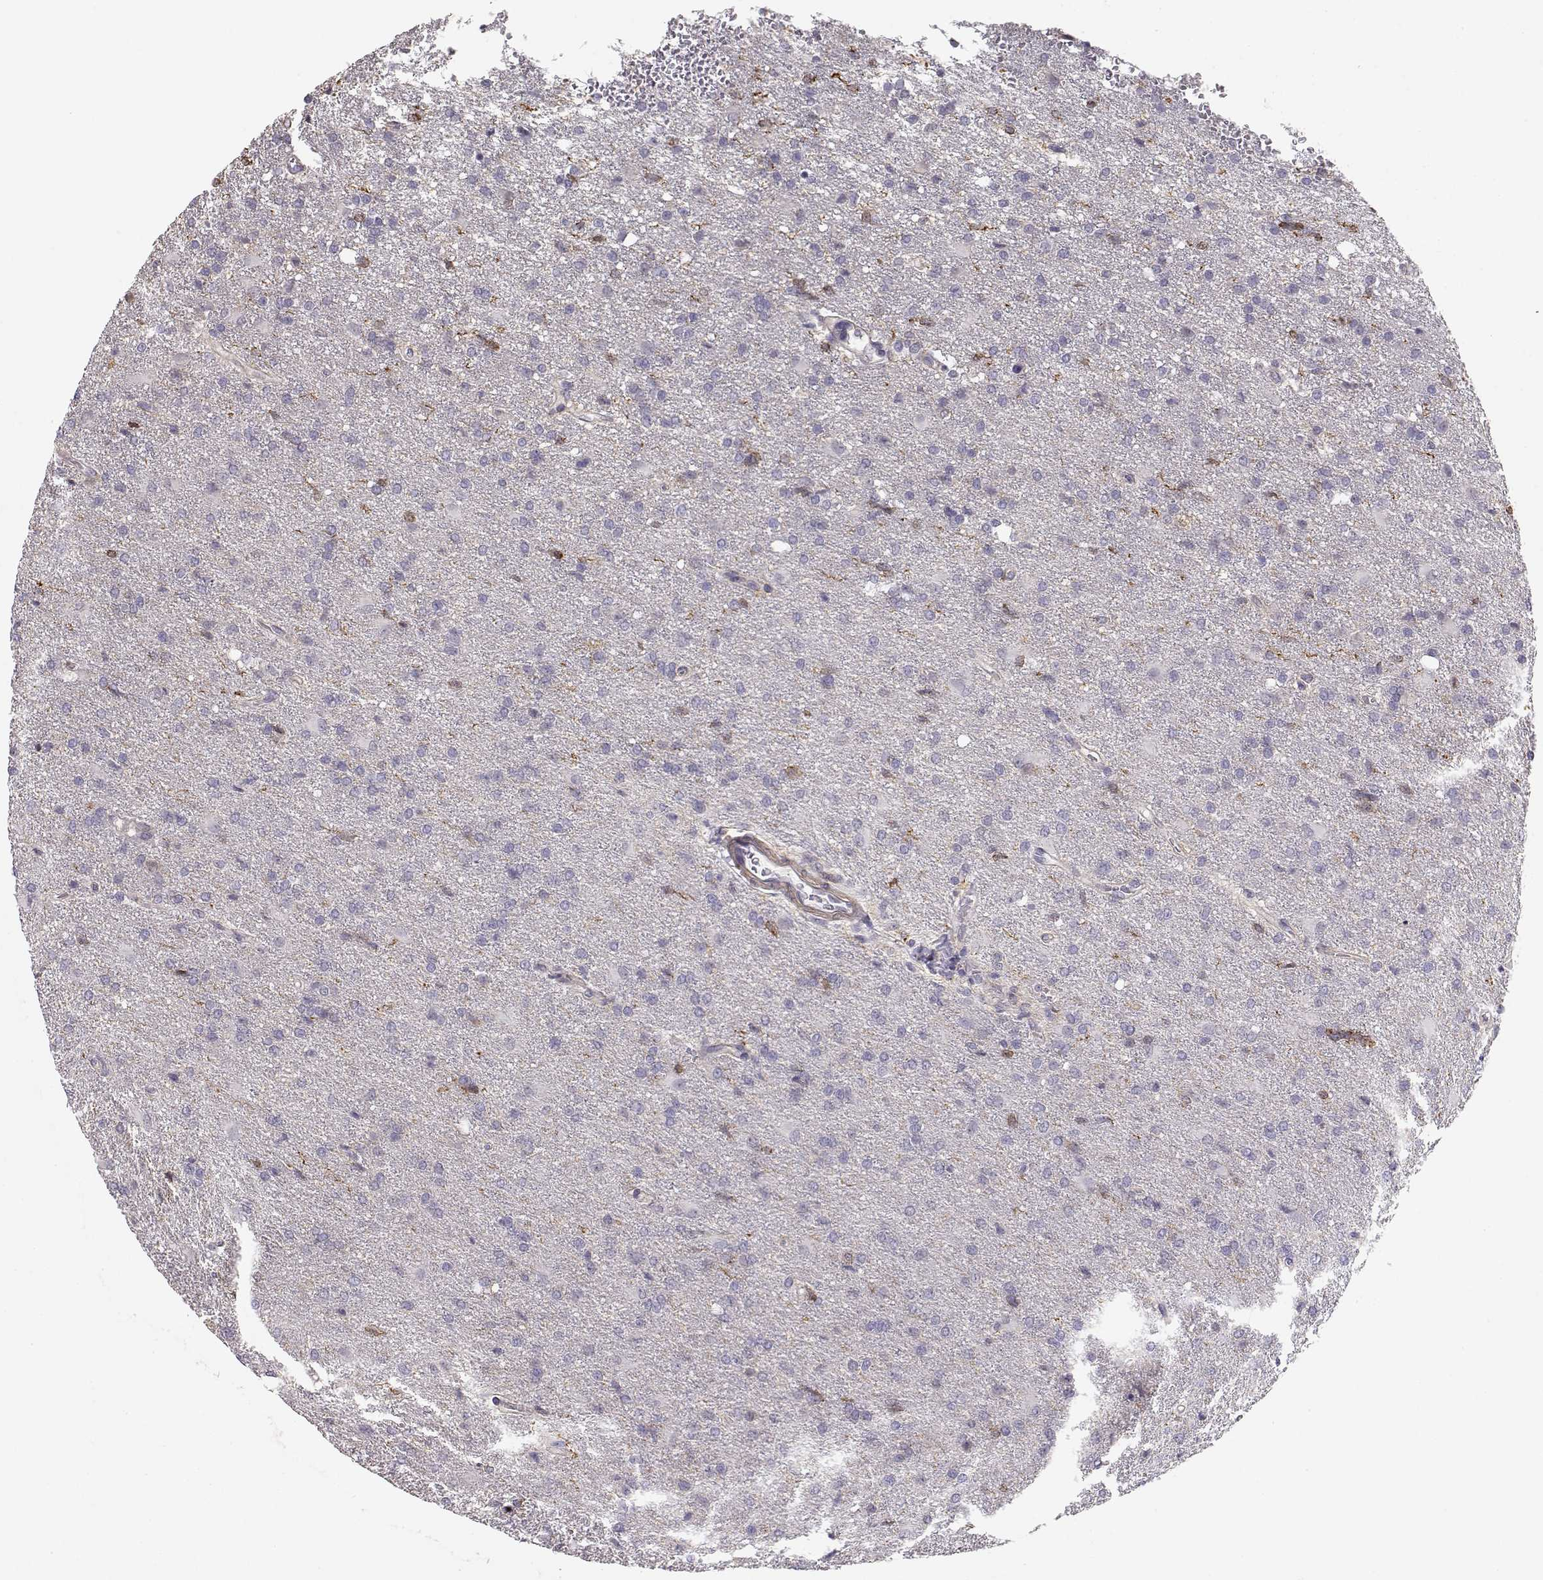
{"staining": {"intensity": "negative", "quantity": "none", "location": "none"}, "tissue": "glioma", "cell_type": "Tumor cells", "image_type": "cancer", "snomed": [{"axis": "morphology", "description": "Glioma, malignant, High grade"}, {"axis": "topography", "description": "Brain"}], "caption": "A high-resolution image shows immunohistochemistry staining of glioma, which demonstrates no significant staining in tumor cells. The staining was performed using DAB to visualize the protein expression in brown, while the nuclei were stained in blue with hematoxylin (Magnification: 20x).", "gene": "DAPL1", "patient": {"sex": "male", "age": 68}}